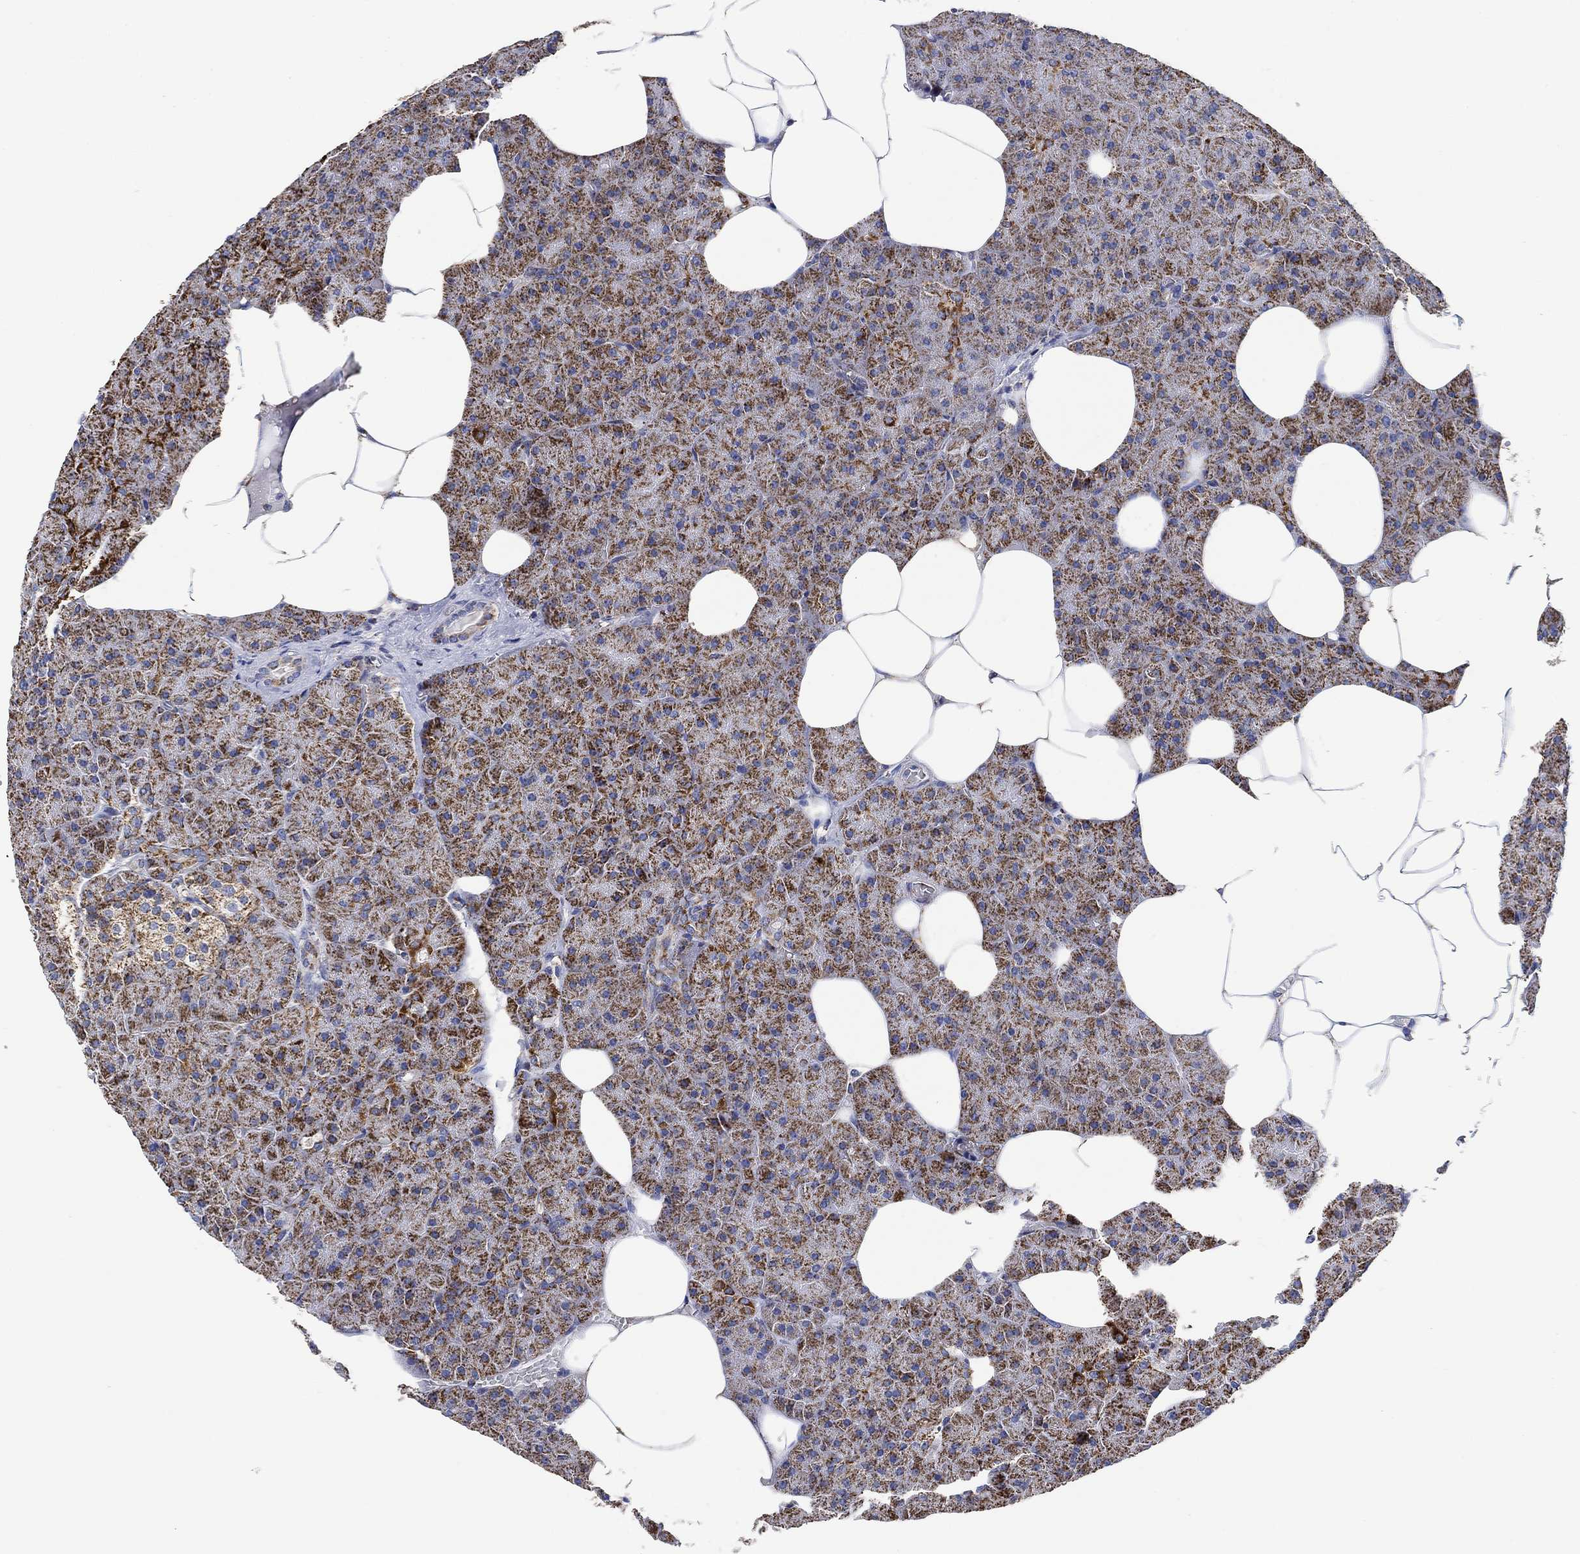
{"staining": {"intensity": "strong", "quantity": ">75%", "location": "cytoplasmic/membranous"}, "tissue": "pancreas", "cell_type": "Exocrine glandular cells", "image_type": "normal", "snomed": [{"axis": "morphology", "description": "Normal tissue, NOS"}, {"axis": "topography", "description": "Pancreas"}], "caption": "Immunohistochemistry histopathology image of normal pancreas stained for a protein (brown), which reveals high levels of strong cytoplasmic/membranous positivity in about >75% of exocrine glandular cells.", "gene": "NDUFS3", "patient": {"sex": "male", "age": 61}}